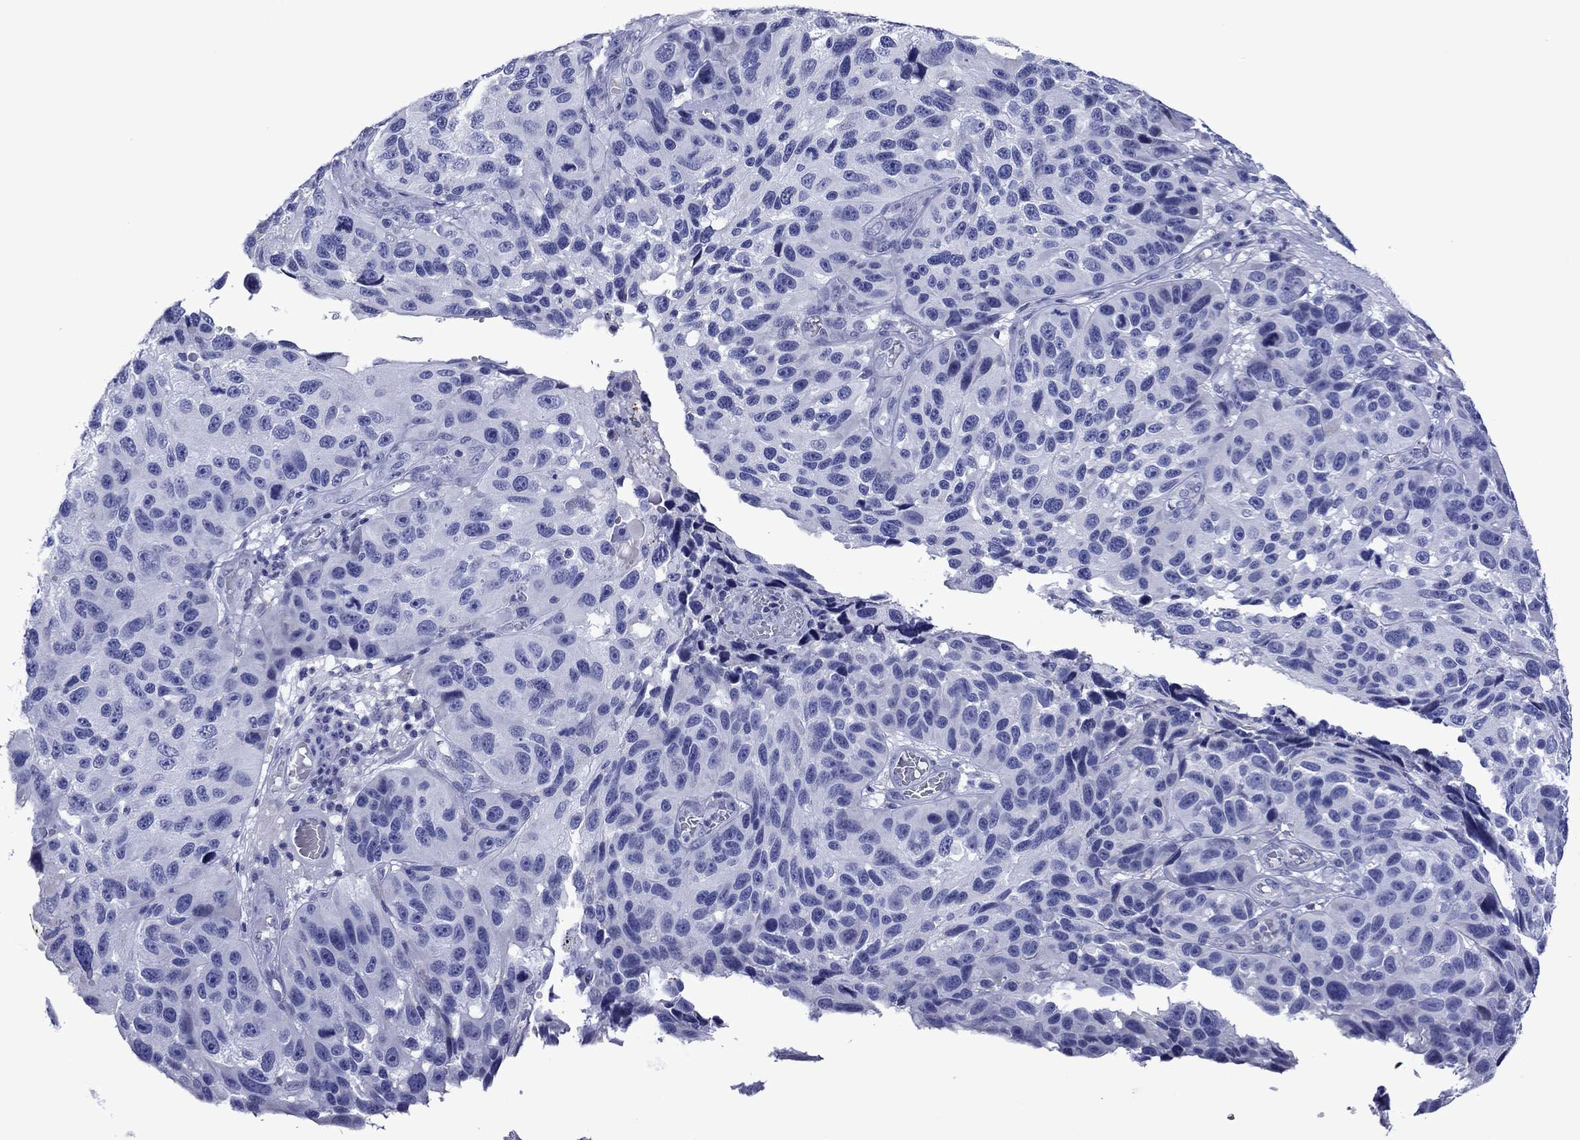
{"staining": {"intensity": "negative", "quantity": "none", "location": "none"}, "tissue": "melanoma", "cell_type": "Tumor cells", "image_type": "cancer", "snomed": [{"axis": "morphology", "description": "Malignant melanoma, NOS"}, {"axis": "topography", "description": "Skin"}], "caption": "Protein analysis of melanoma exhibits no significant positivity in tumor cells.", "gene": "PIWIL1", "patient": {"sex": "male", "age": 53}}